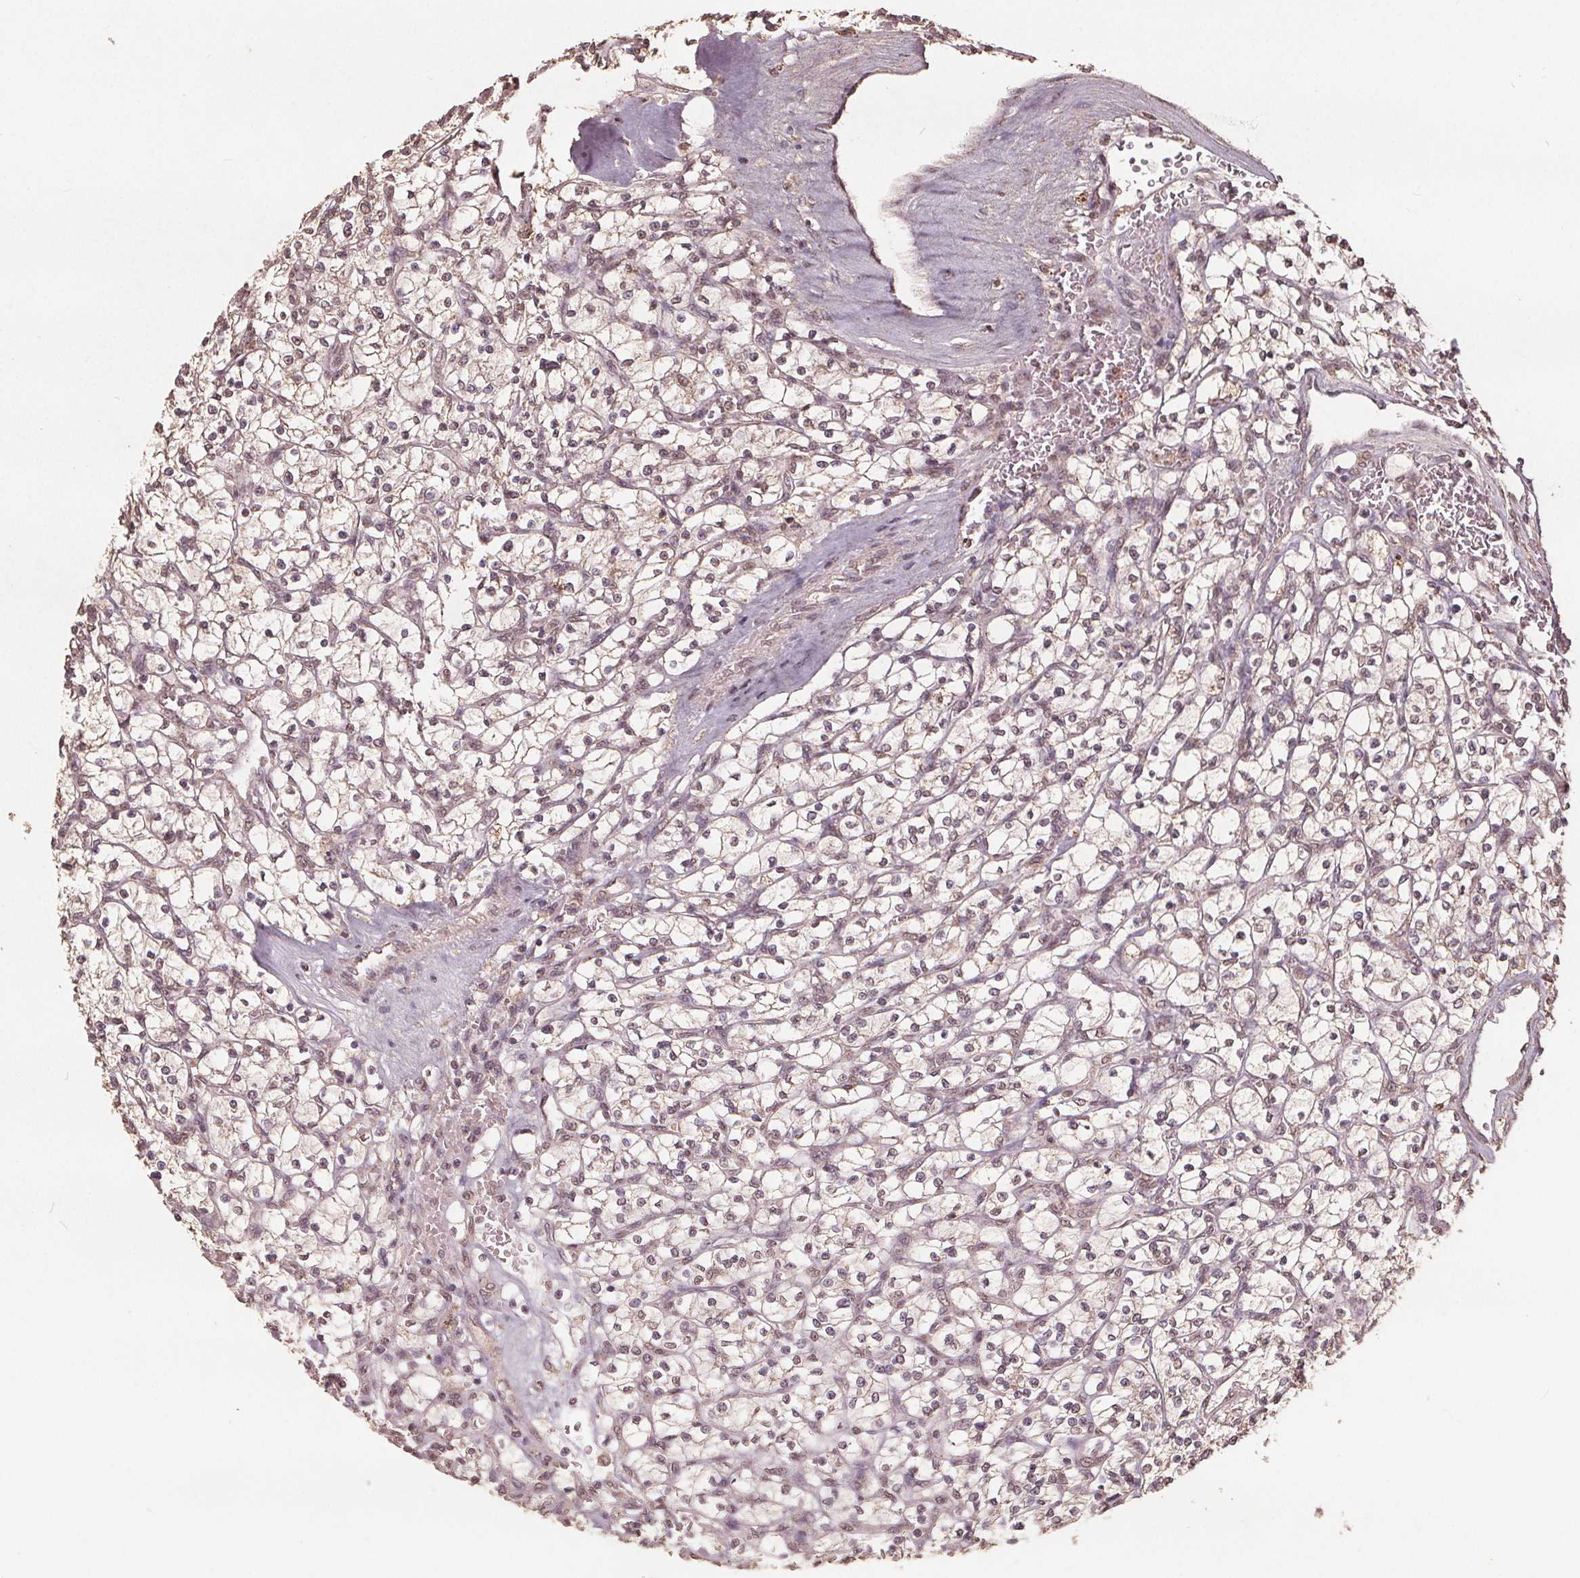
{"staining": {"intensity": "weak", "quantity": "25%-75%", "location": "nuclear"}, "tissue": "renal cancer", "cell_type": "Tumor cells", "image_type": "cancer", "snomed": [{"axis": "morphology", "description": "Adenocarcinoma, NOS"}, {"axis": "topography", "description": "Kidney"}], "caption": "Renal adenocarcinoma stained for a protein (brown) reveals weak nuclear positive staining in approximately 25%-75% of tumor cells.", "gene": "DSG3", "patient": {"sex": "female", "age": 64}}